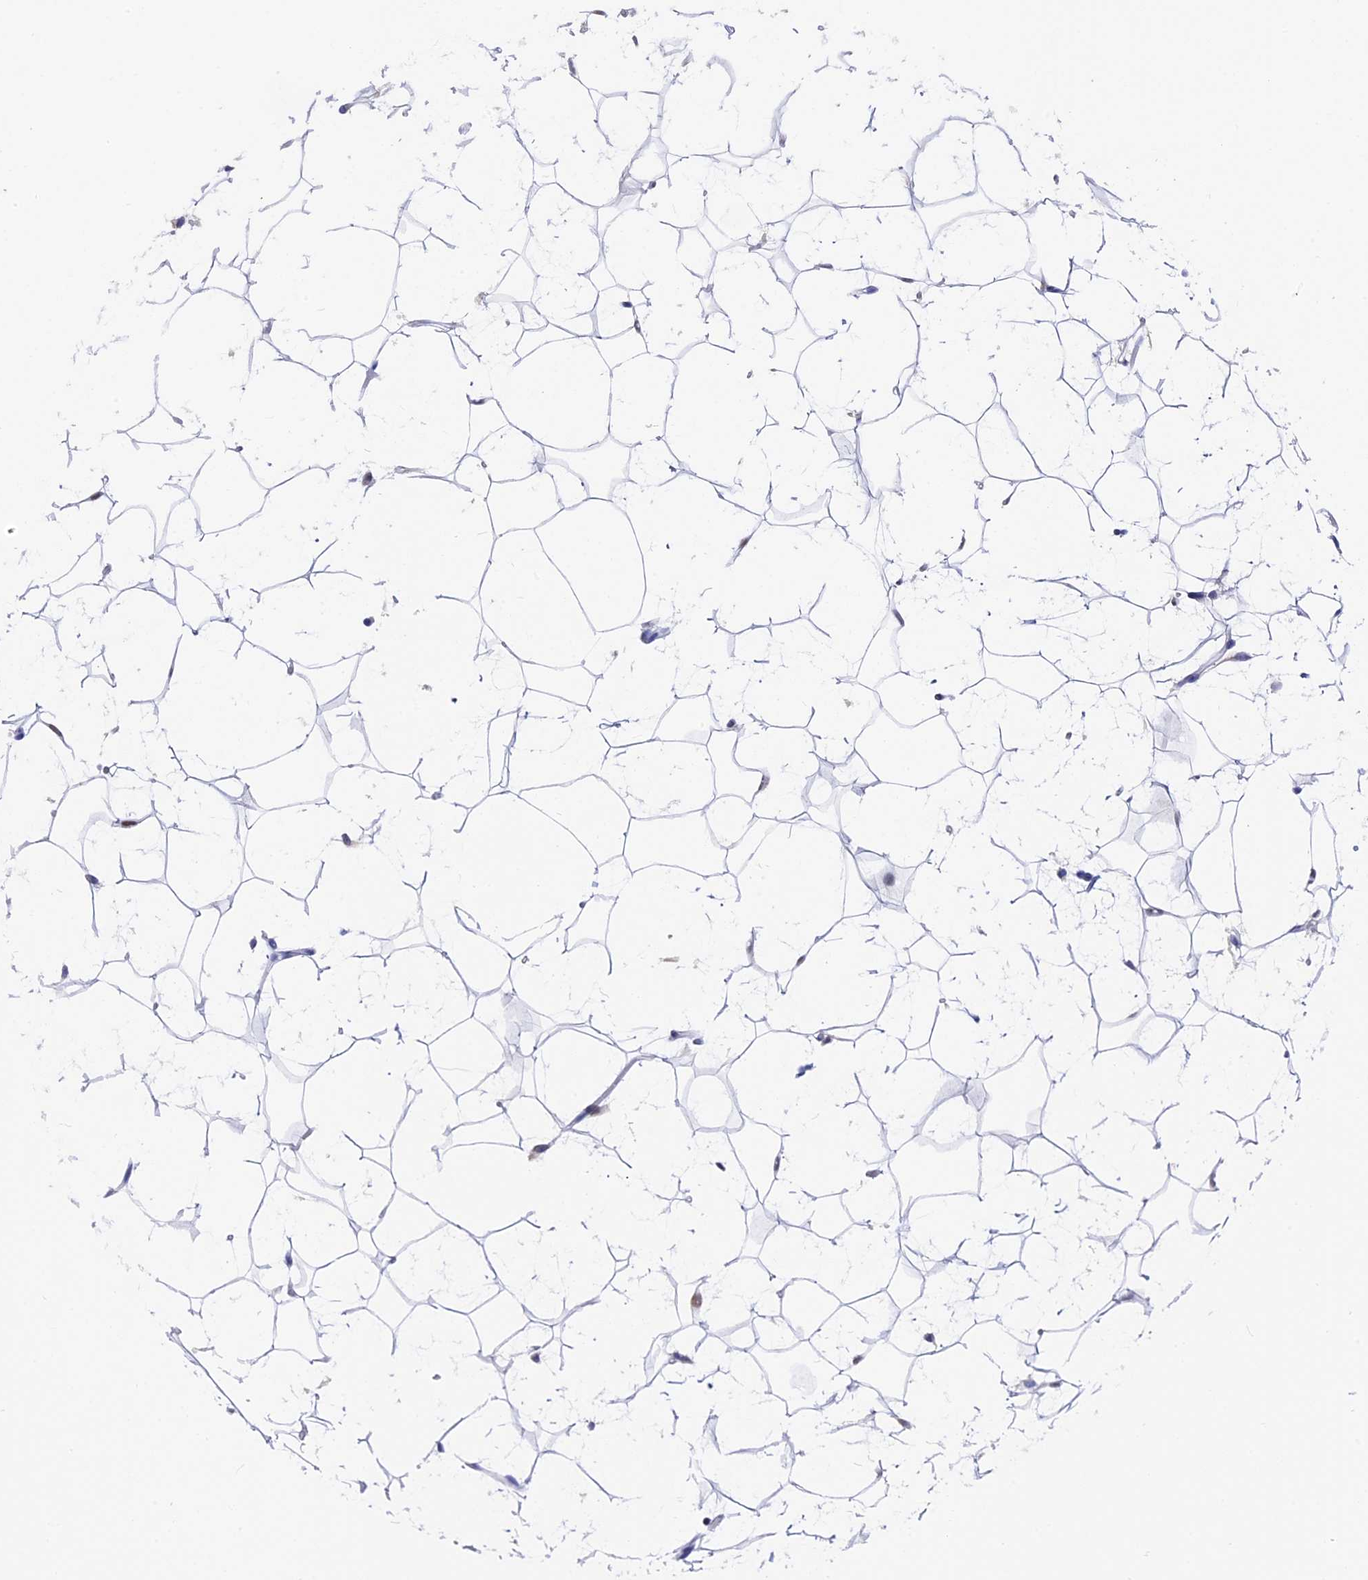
{"staining": {"intensity": "negative", "quantity": "none", "location": "none"}, "tissue": "adipose tissue", "cell_type": "Adipocytes", "image_type": "normal", "snomed": [{"axis": "morphology", "description": "Normal tissue, NOS"}, {"axis": "topography", "description": "Breast"}], "caption": "Unremarkable adipose tissue was stained to show a protein in brown. There is no significant expression in adipocytes. The staining was performed using DAB (3,3'-diaminobenzidine) to visualize the protein expression in brown, while the nuclei were stained in blue with hematoxylin (Magnification: 20x).", "gene": "VPS33B", "patient": {"sex": "female", "age": 26}}